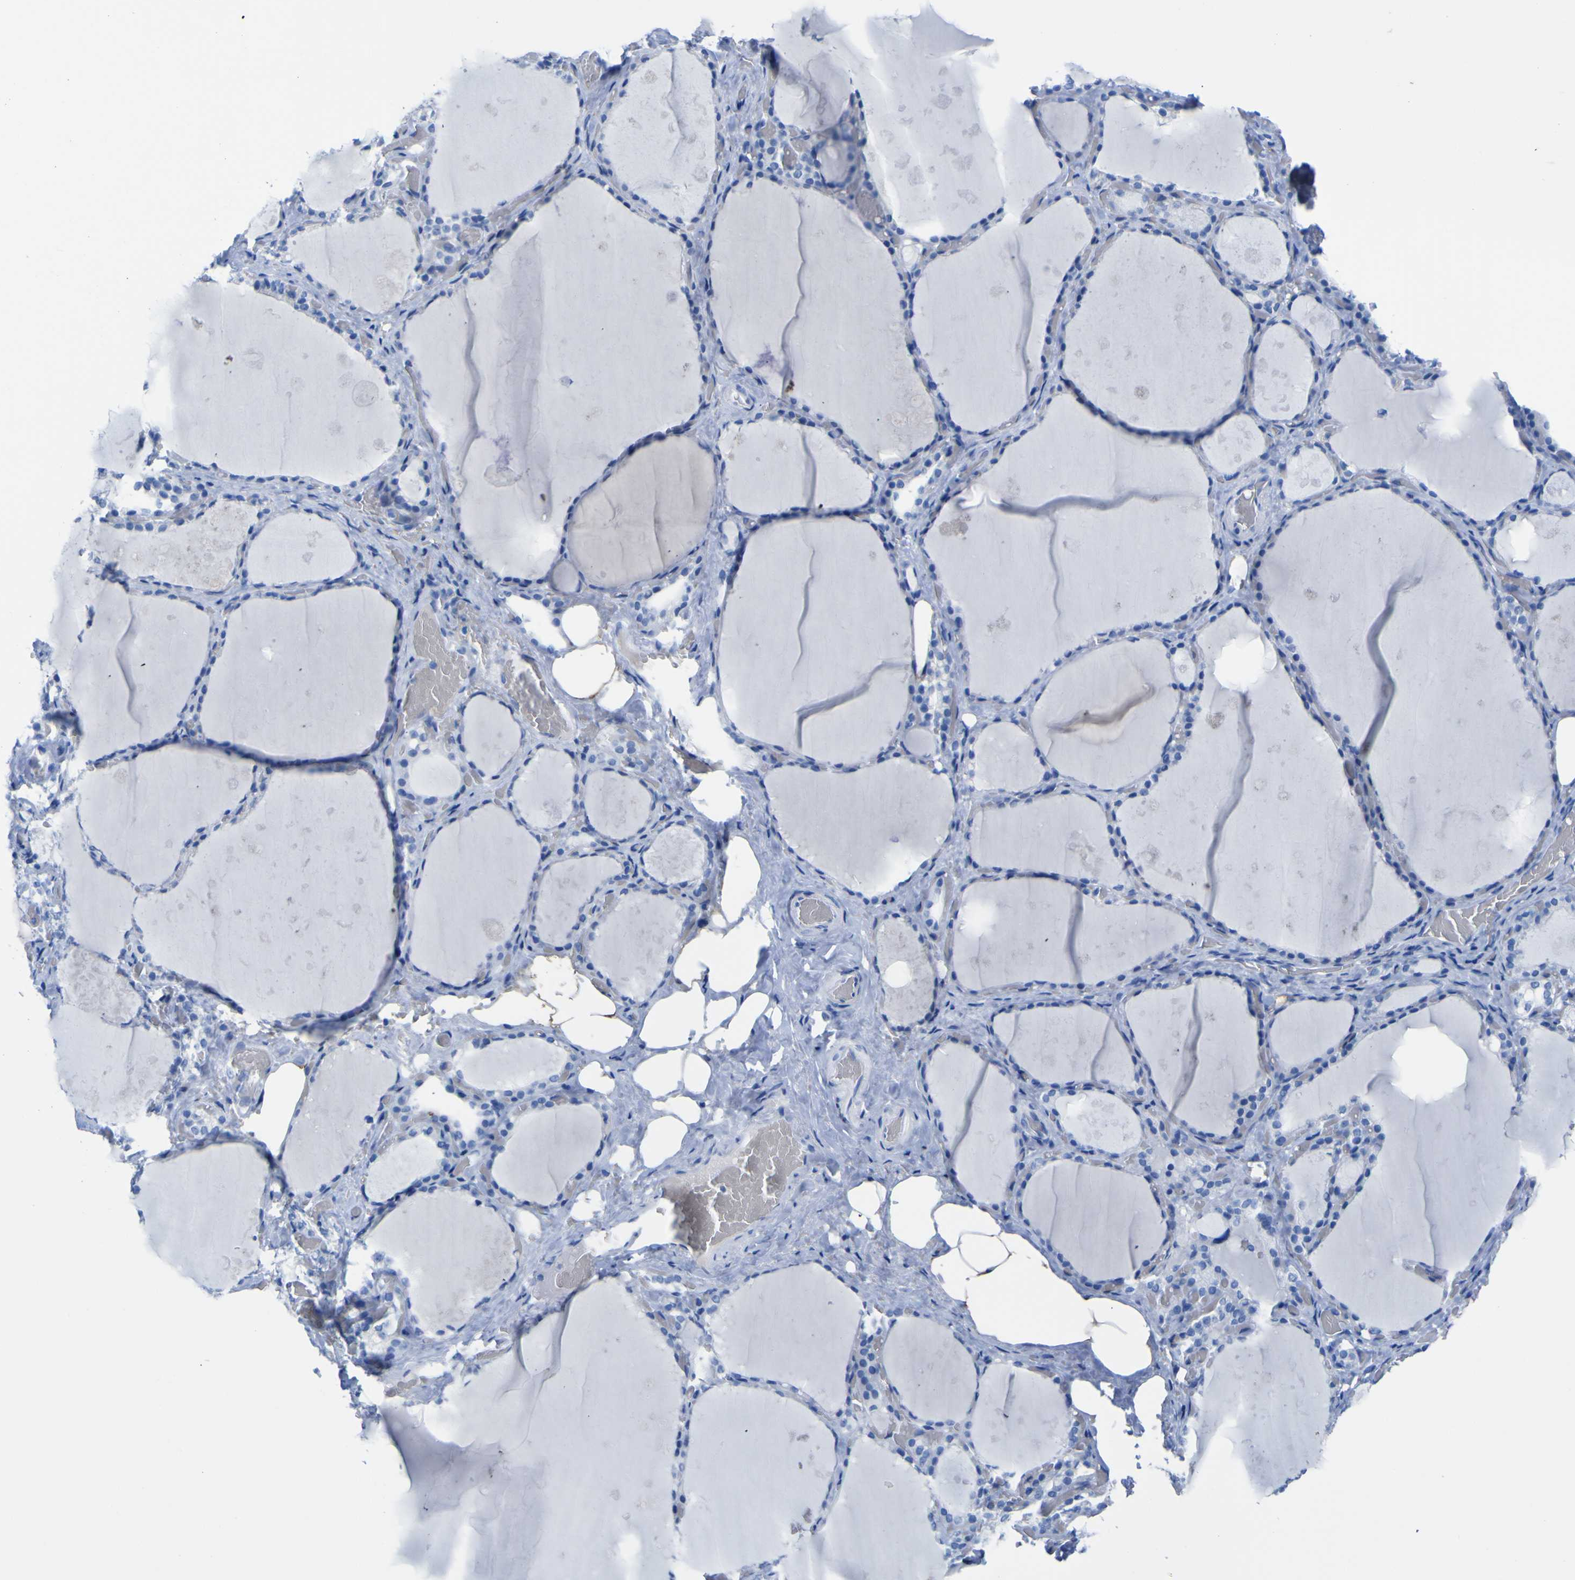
{"staining": {"intensity": "negative", "quantity": "none", "location": "none"}, "tissue": "thyroid gland", "cell_type": "Glandular cells", "image_type": "normal", "snomed": [{"axis": "morphology", "description": "Normal tissue, NOS"}, {"axis": "topography", "description": "Thyroid gland"}], "caption": "Immunohistochemistry (IHC) of unremarkable human thyroid gland demonstrates no positivity in glandular cells.", "gene": "DACH1", "patient": {"sex": "male", "age": 61}}